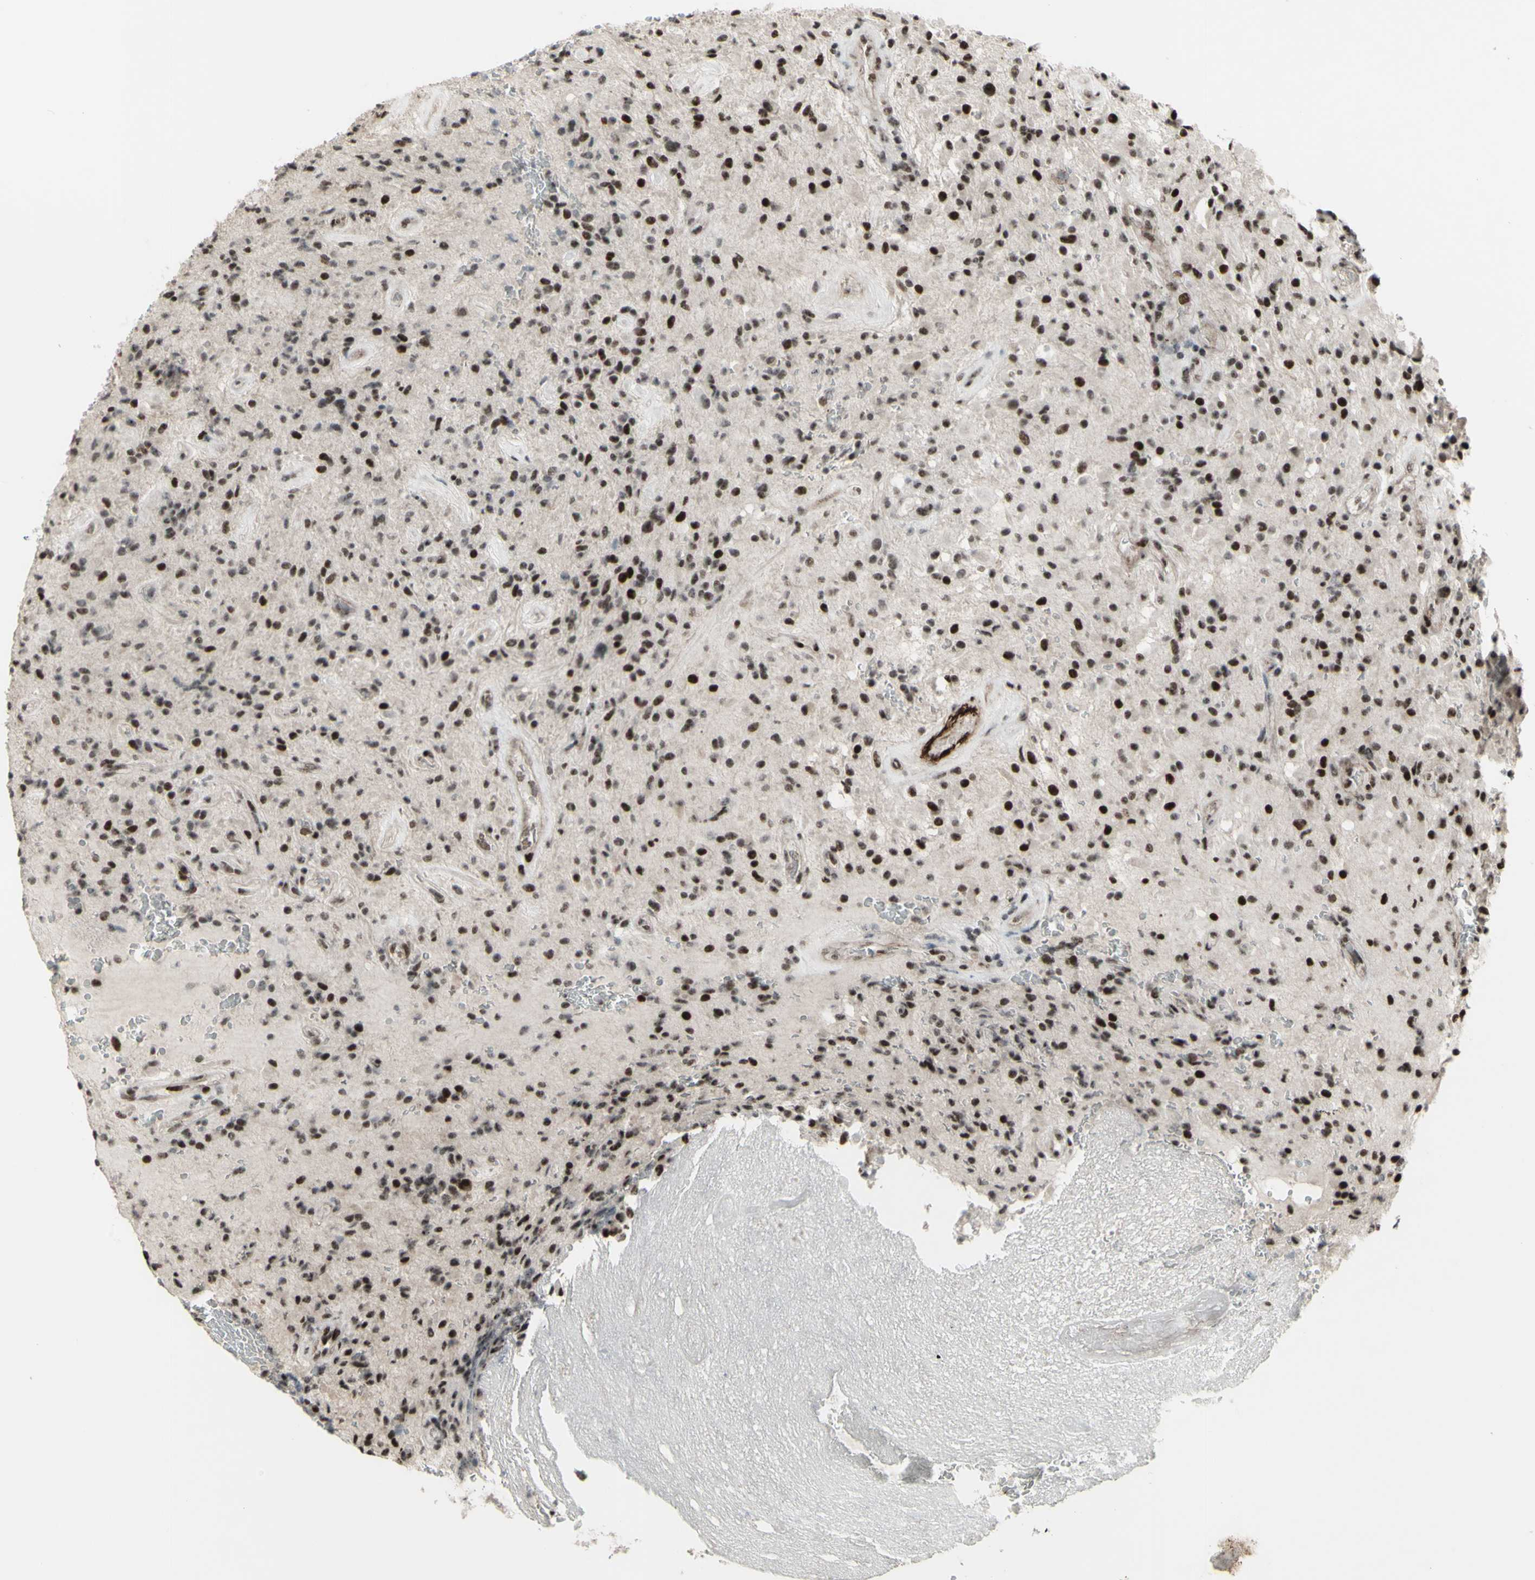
{"staining": {"intensity": "strong", "quantity": "25%-75%", "location": "nuclear"}, "tissue": "glioma", "cell_type": "Tumor cells", "image_type": "cancer", "snomed": [{"axis": "morphology", "description": "Glioma, malignant, High grade"}, {"axis": "topography", "description": "Brain"}], "caption": "A high-resolution photomicrograph shows immunohistochemistry staining of malignant high-grade glioma, which shows strong nuclear staining in approximately 25%-75% of tumor cells. (IHC, brightfield microscopy, high magnification).", "gene": "SUPT6H", "patient": {"sex": "male", "age": 71}}